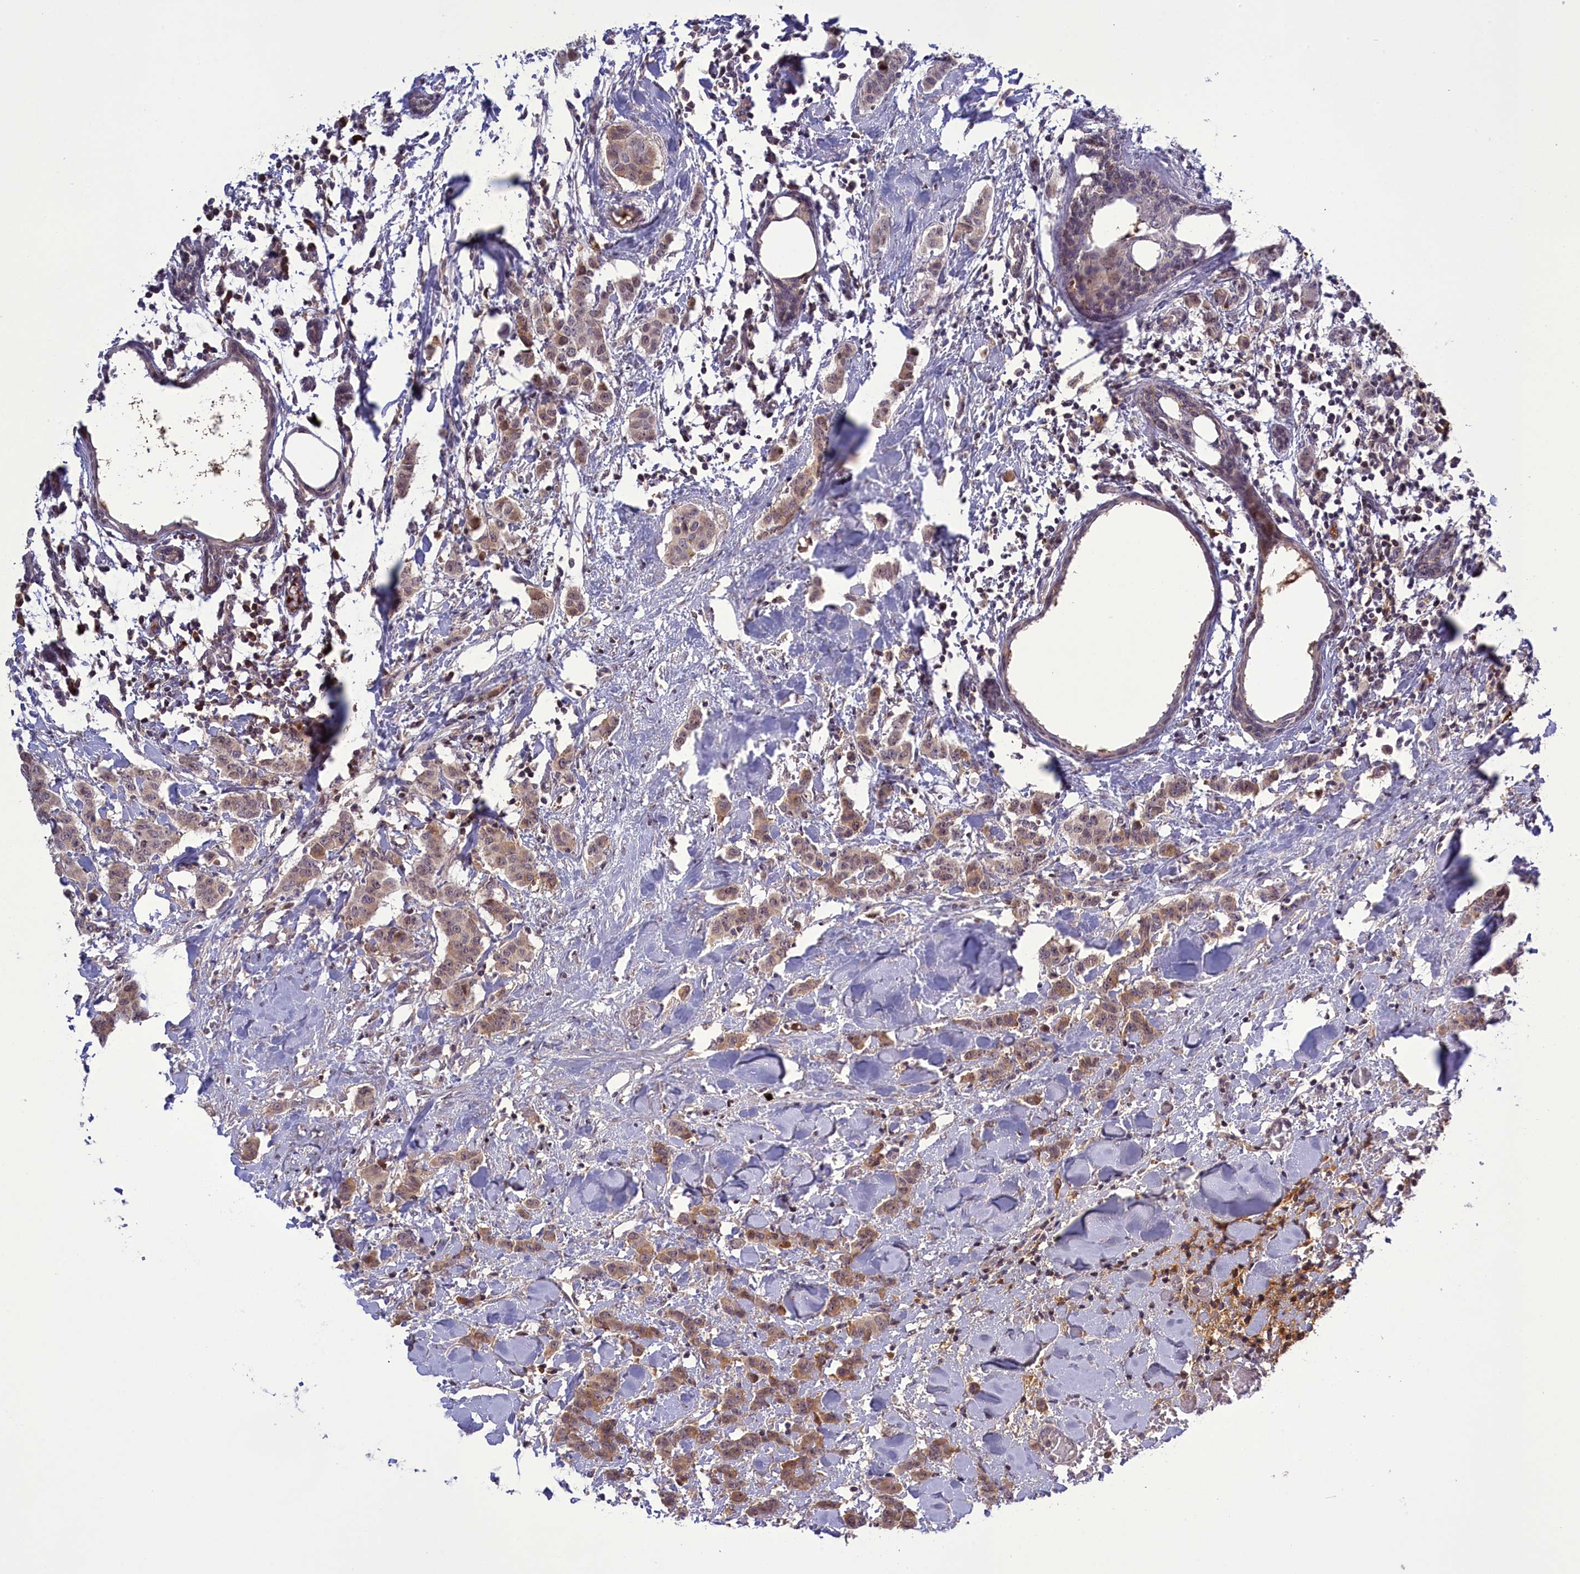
{"staining": {"intensity": "moderate", "quantity": "25%-75%", "location": "cytoplasmic/membranous"}, "tissue": "breast cancer", "cell_type": "Tumor cells", "image_type": "cancer", "snomed": [{"axis": "morphology", "description": "Duct carcinoma"}, {"axis": "topography", "description": "Breast"}], "caption": "A brown stain labels moderate cytoplasmic/membranous positivity of a protein in breast cancer (intraductal carcinoma) tumor cells.", "gene": "RRAD", "patient": {"sex": "female", "age": 40}}